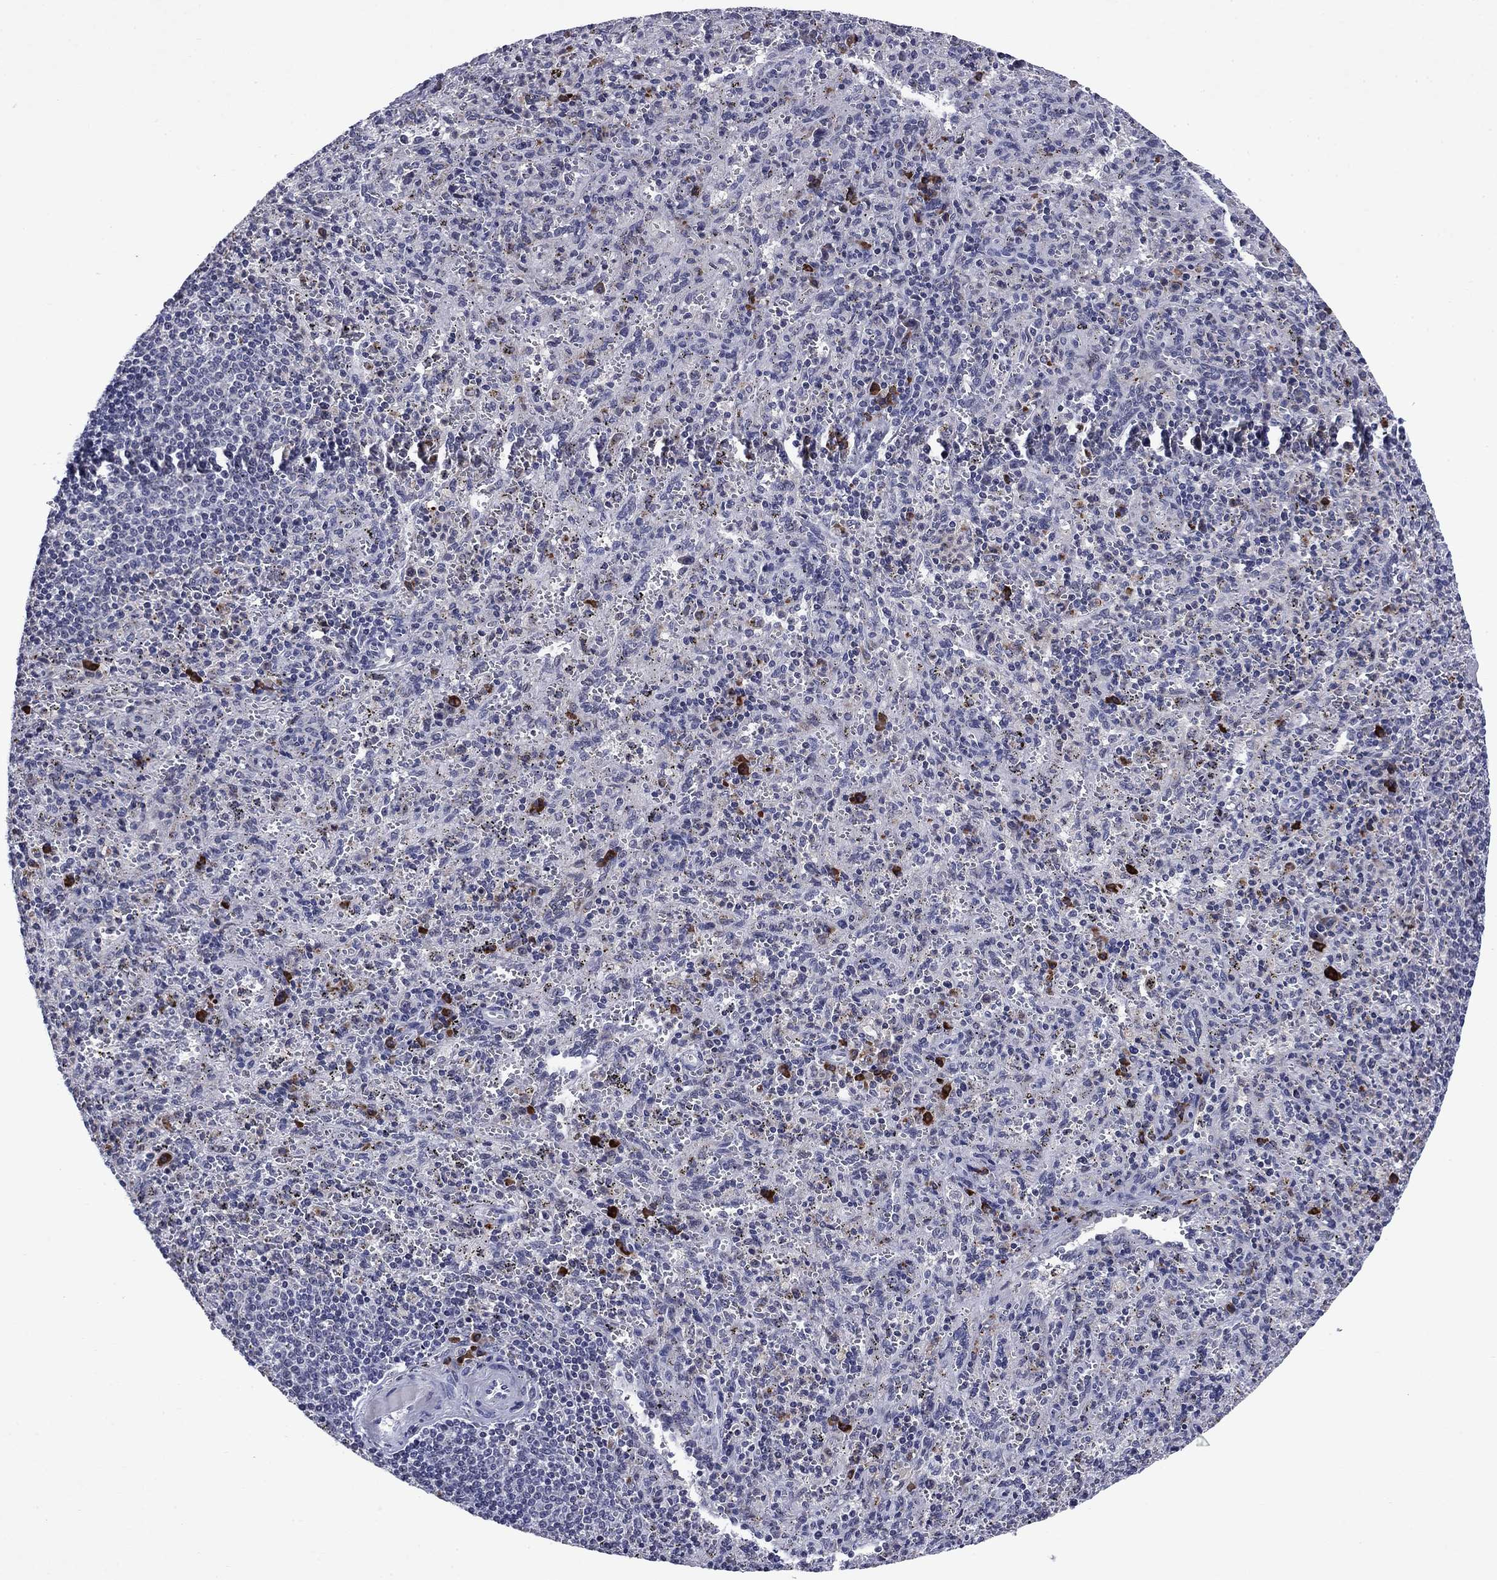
{"staining": {"intensity": "negative", "quantity": "none", "location": "none"}, "tissue": "spleen", "cell_type": "Cells in red pulp", "image_type": "normal", "snomed": [{"axis": "morphology", "description": "Normal tissue, NOS"}, {"axis": "topography", "description": "Spleen"}], "caption": "An image of human spleen is negative for staining in cells in red pulp. (DAB immunohistochemistry, high magnification).", "gene": "ECM1", "patient": {"sex": "male", "age": 57}}